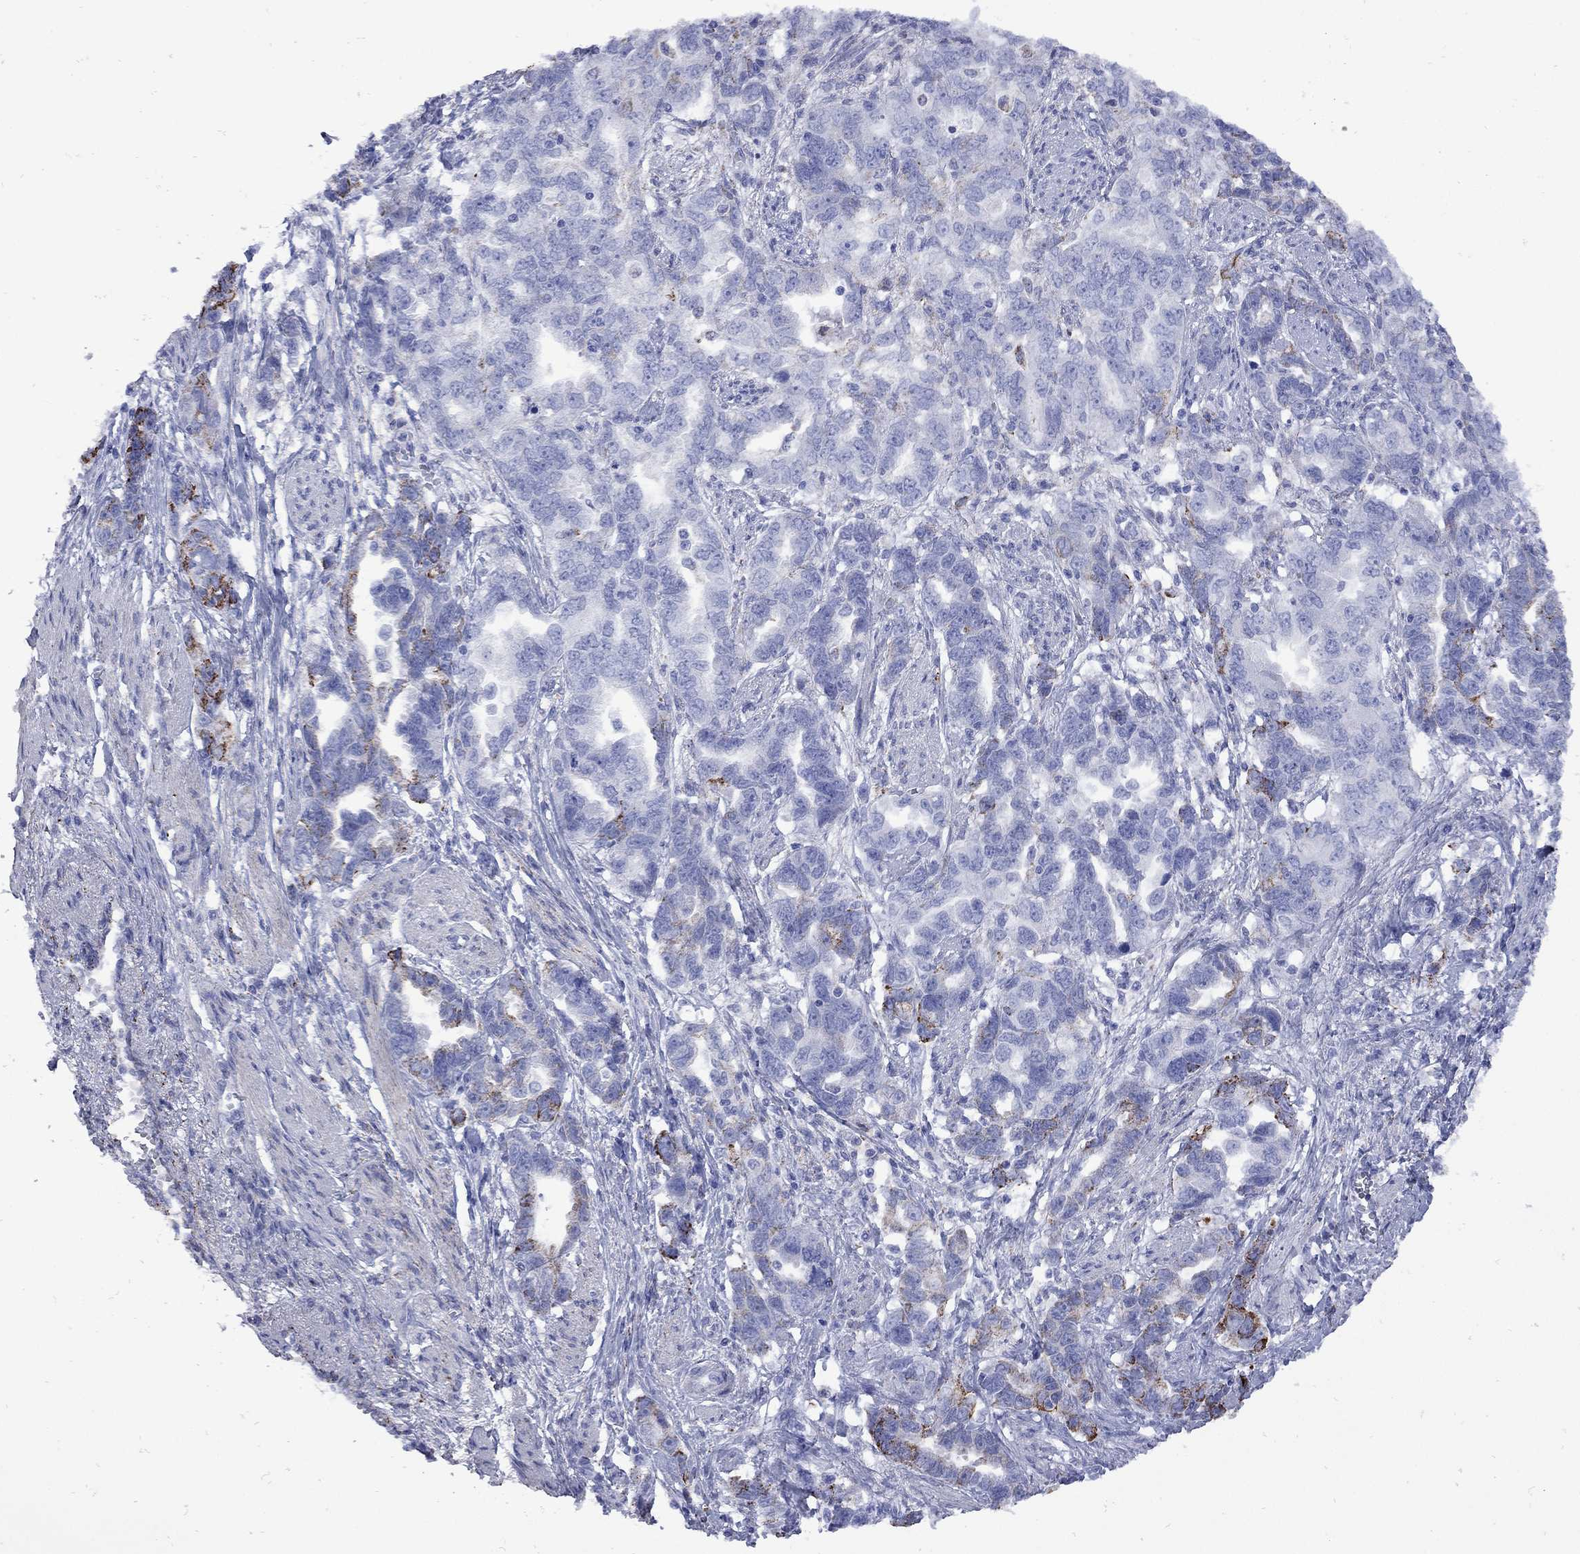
{"staining": {"intensity": "strong", "quantity": "<25%", "location": "cytoplasmic/membranous"}, "tissue": "ovarian cancer", "cell_type": "Tumor cells", "image_type": "cancer", "snomed": [{"axis": "morphology", "description": "Cystadenocarcinoma, serous, NOS"}, {"axis": "topography", "description": "Ovary"}], "caption": "Serous cystadenocarcinoma (ovarian) was stained to show a protein in brown. There is medium levels of strong cytoplasmic/membranous expression in approximately <25% of tumor cells. (brown staining indicates protein expression, while blue staining denotes nuclei).", "gene": "SESTD1", "patient": {"sex": "female", "age": 51}}